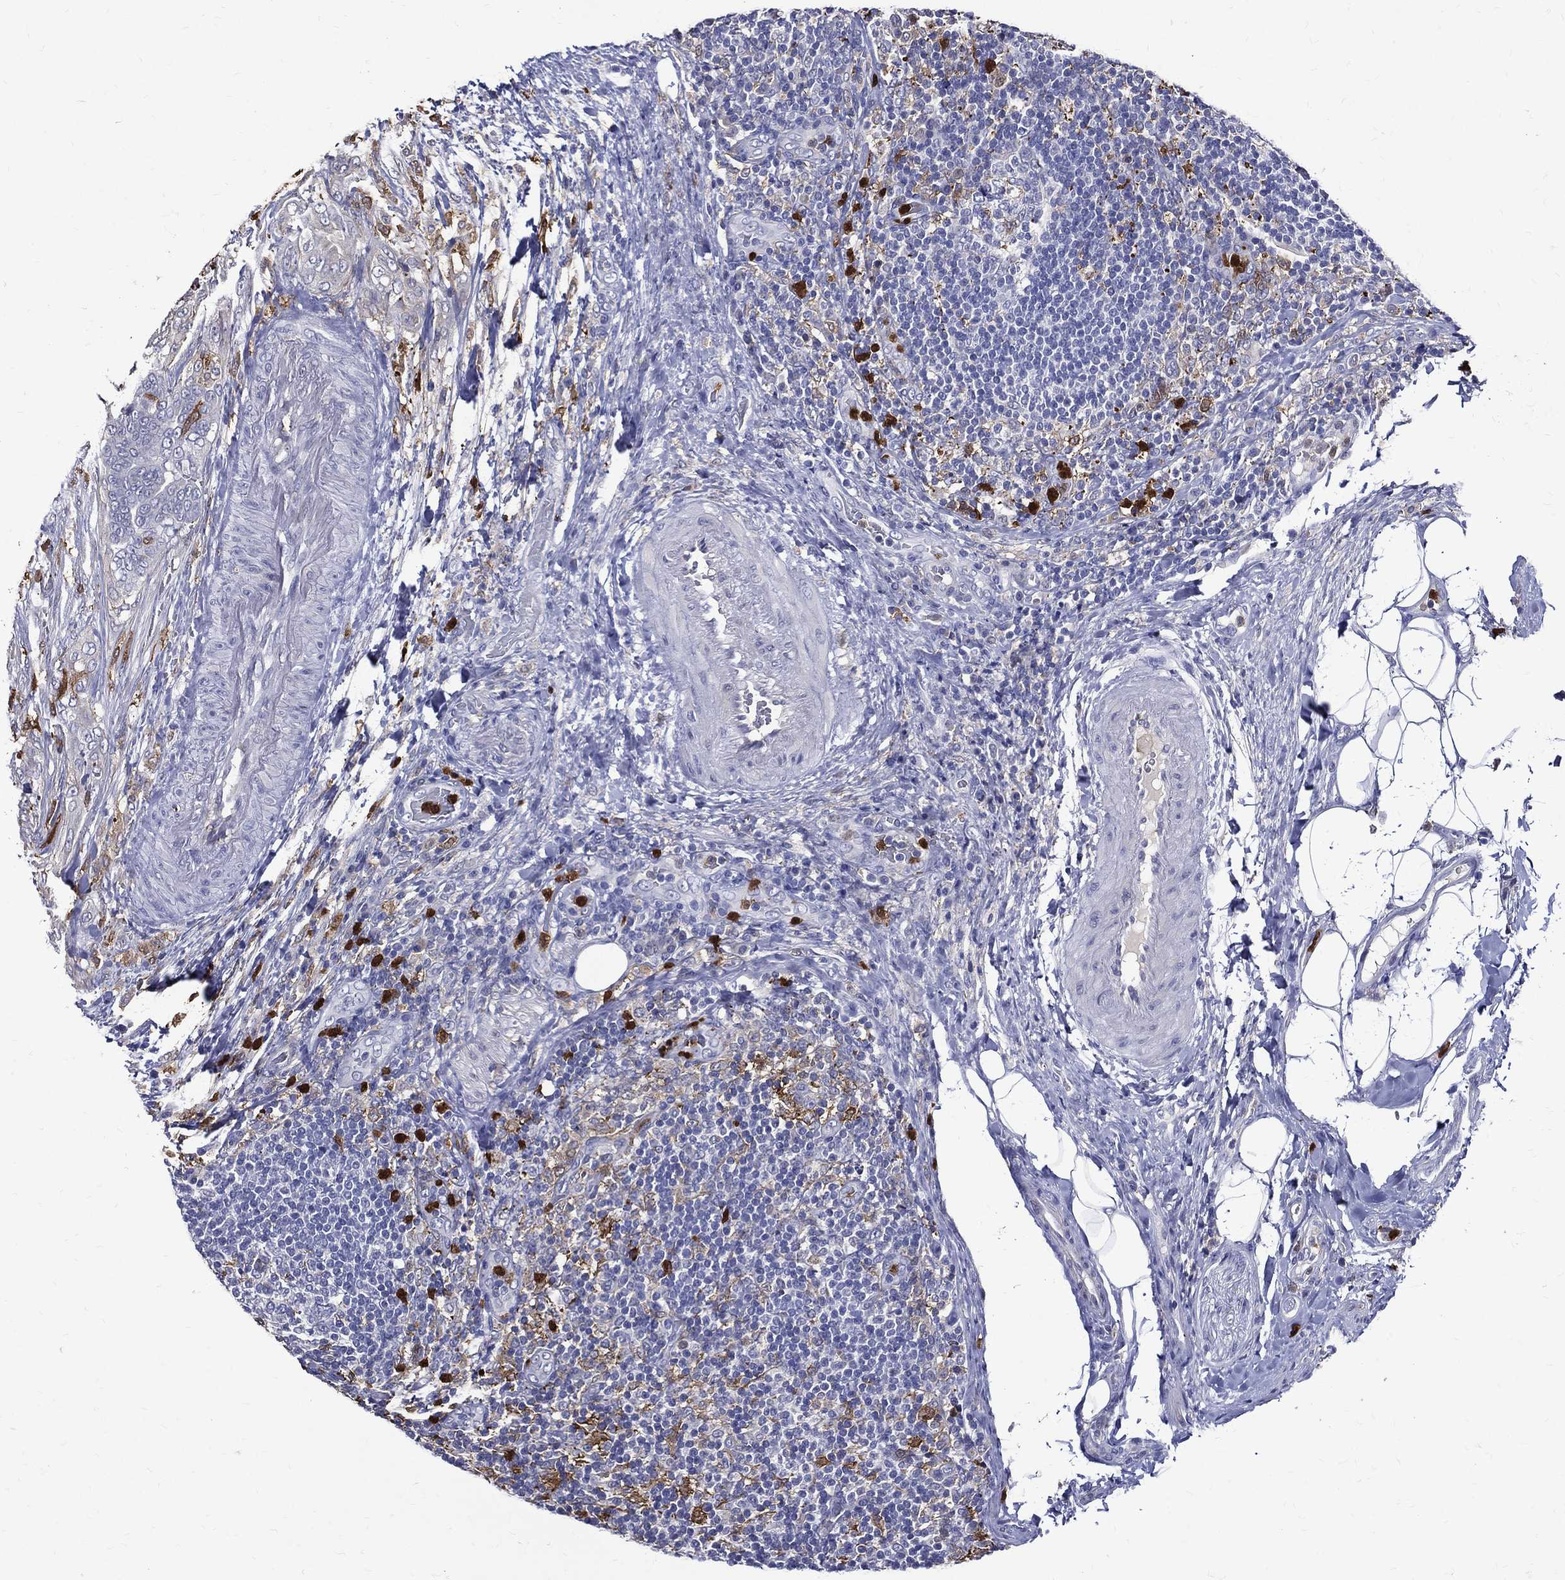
{"staining": {"intensity": "negative", "quantity": "none", "location": "none"}, "tissue": "thyroid cancer", "cell_type": "Tumor cells", "image_type": "cancer", "snomed": [{"axis": "morphology", "description": "Papillary adenocarcinoma, NOS"}, {"axis": "topography", "description": "Thyroid gland"}], "caption": "The micrograph demonstrates no significant expression in tumor cells of thyroid cancer.", "gene": "GPR171", "patient": {"sex": "male", "age": 61}}